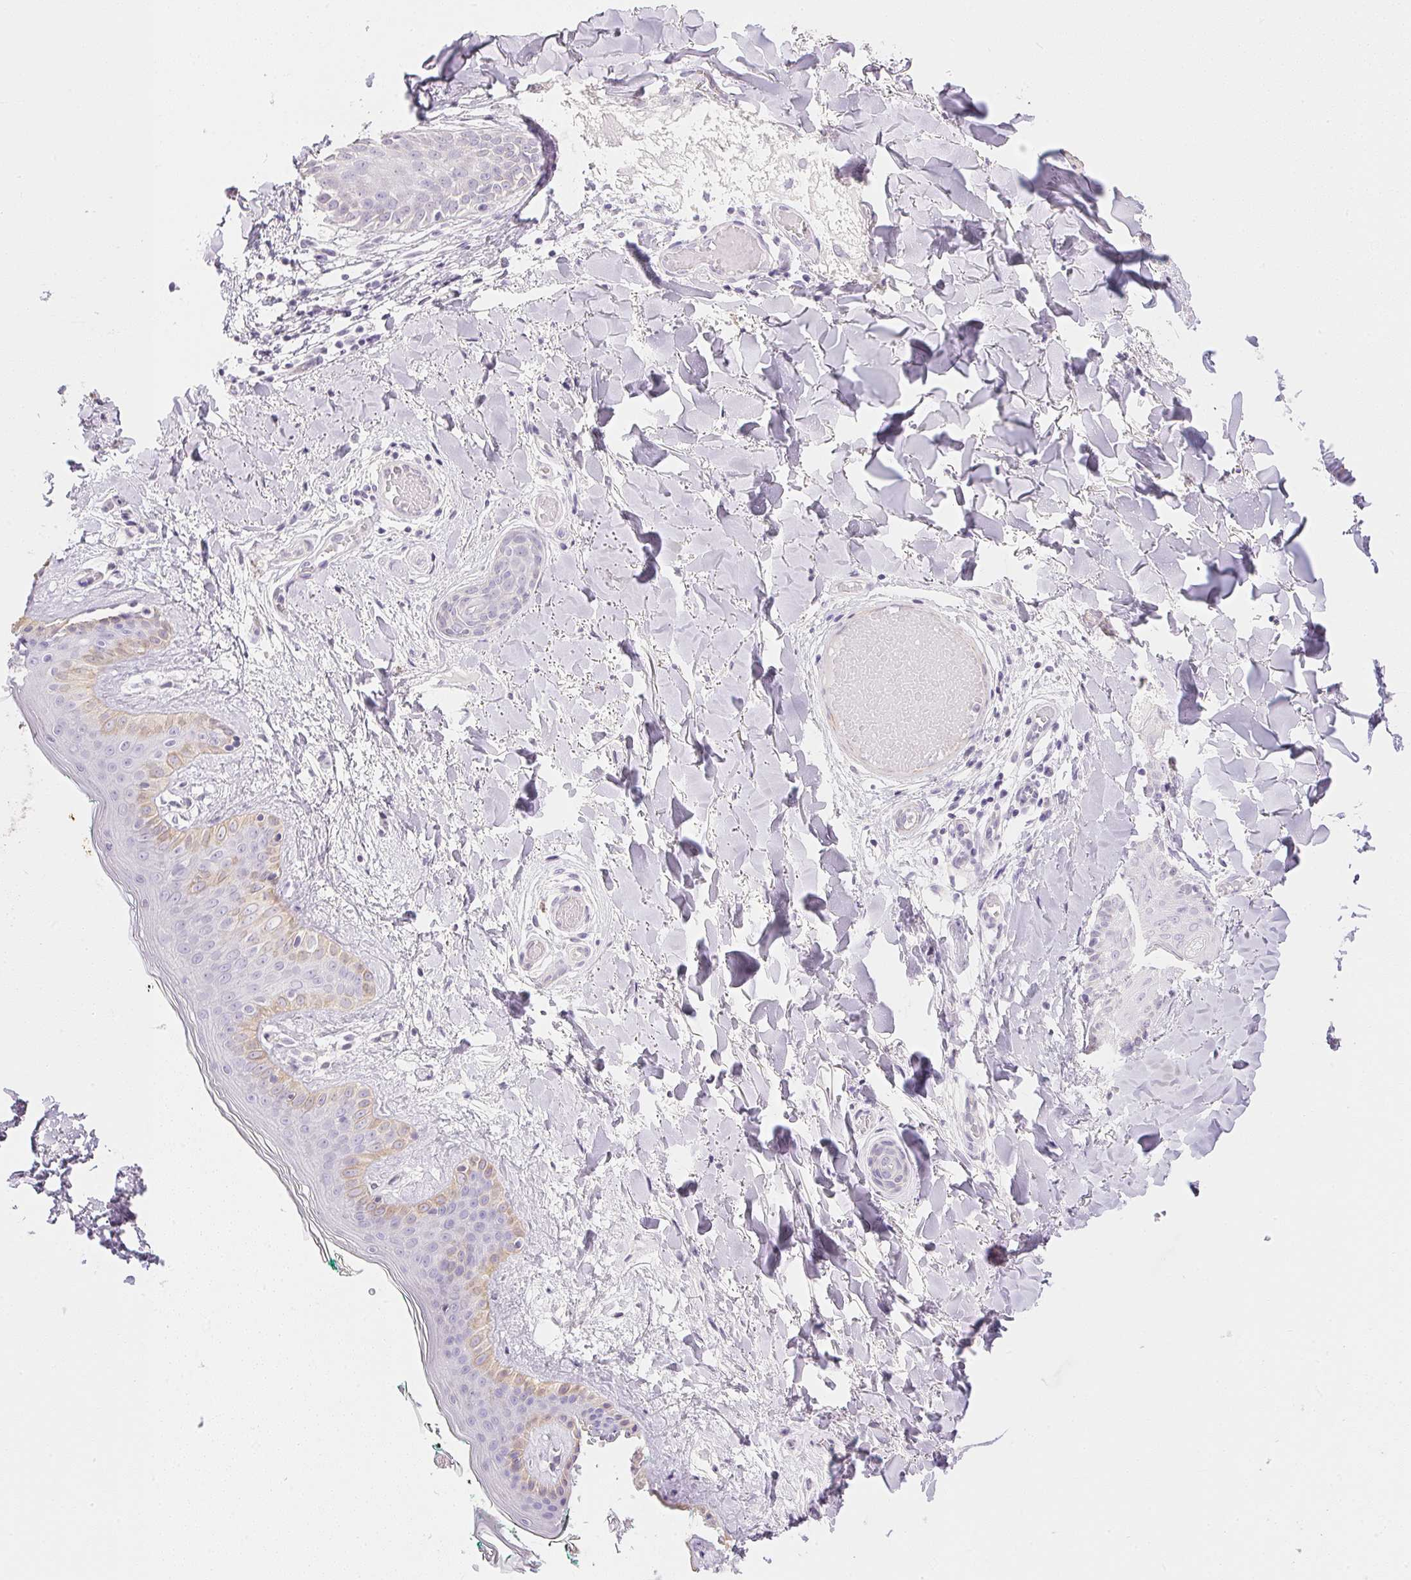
{"staining": {"intensity": "negative", "quantity": "none", "location": "none"}, "tissue": "skin", "cell_type": "Fibroblasts", "image_type": "normal", "snomed": [{"axis": "morphology", "description": "Normal tissue, NOS"}, {"axis": "topography", "description": "Skin"}], "caption": "Immunohistochemistry image of unremarkable skin stained for a protein (brown), which shows no expression in fibroblasts. (Stains: DAB (3,3'-diaminobenzidine) immunohistochemistry (IHC) with hematoxylin counter stain, Microscopy: brightfield microscopy at high magnification).", "gene": "KCNE2", "patient": {"sex": "female", "age": 34}}